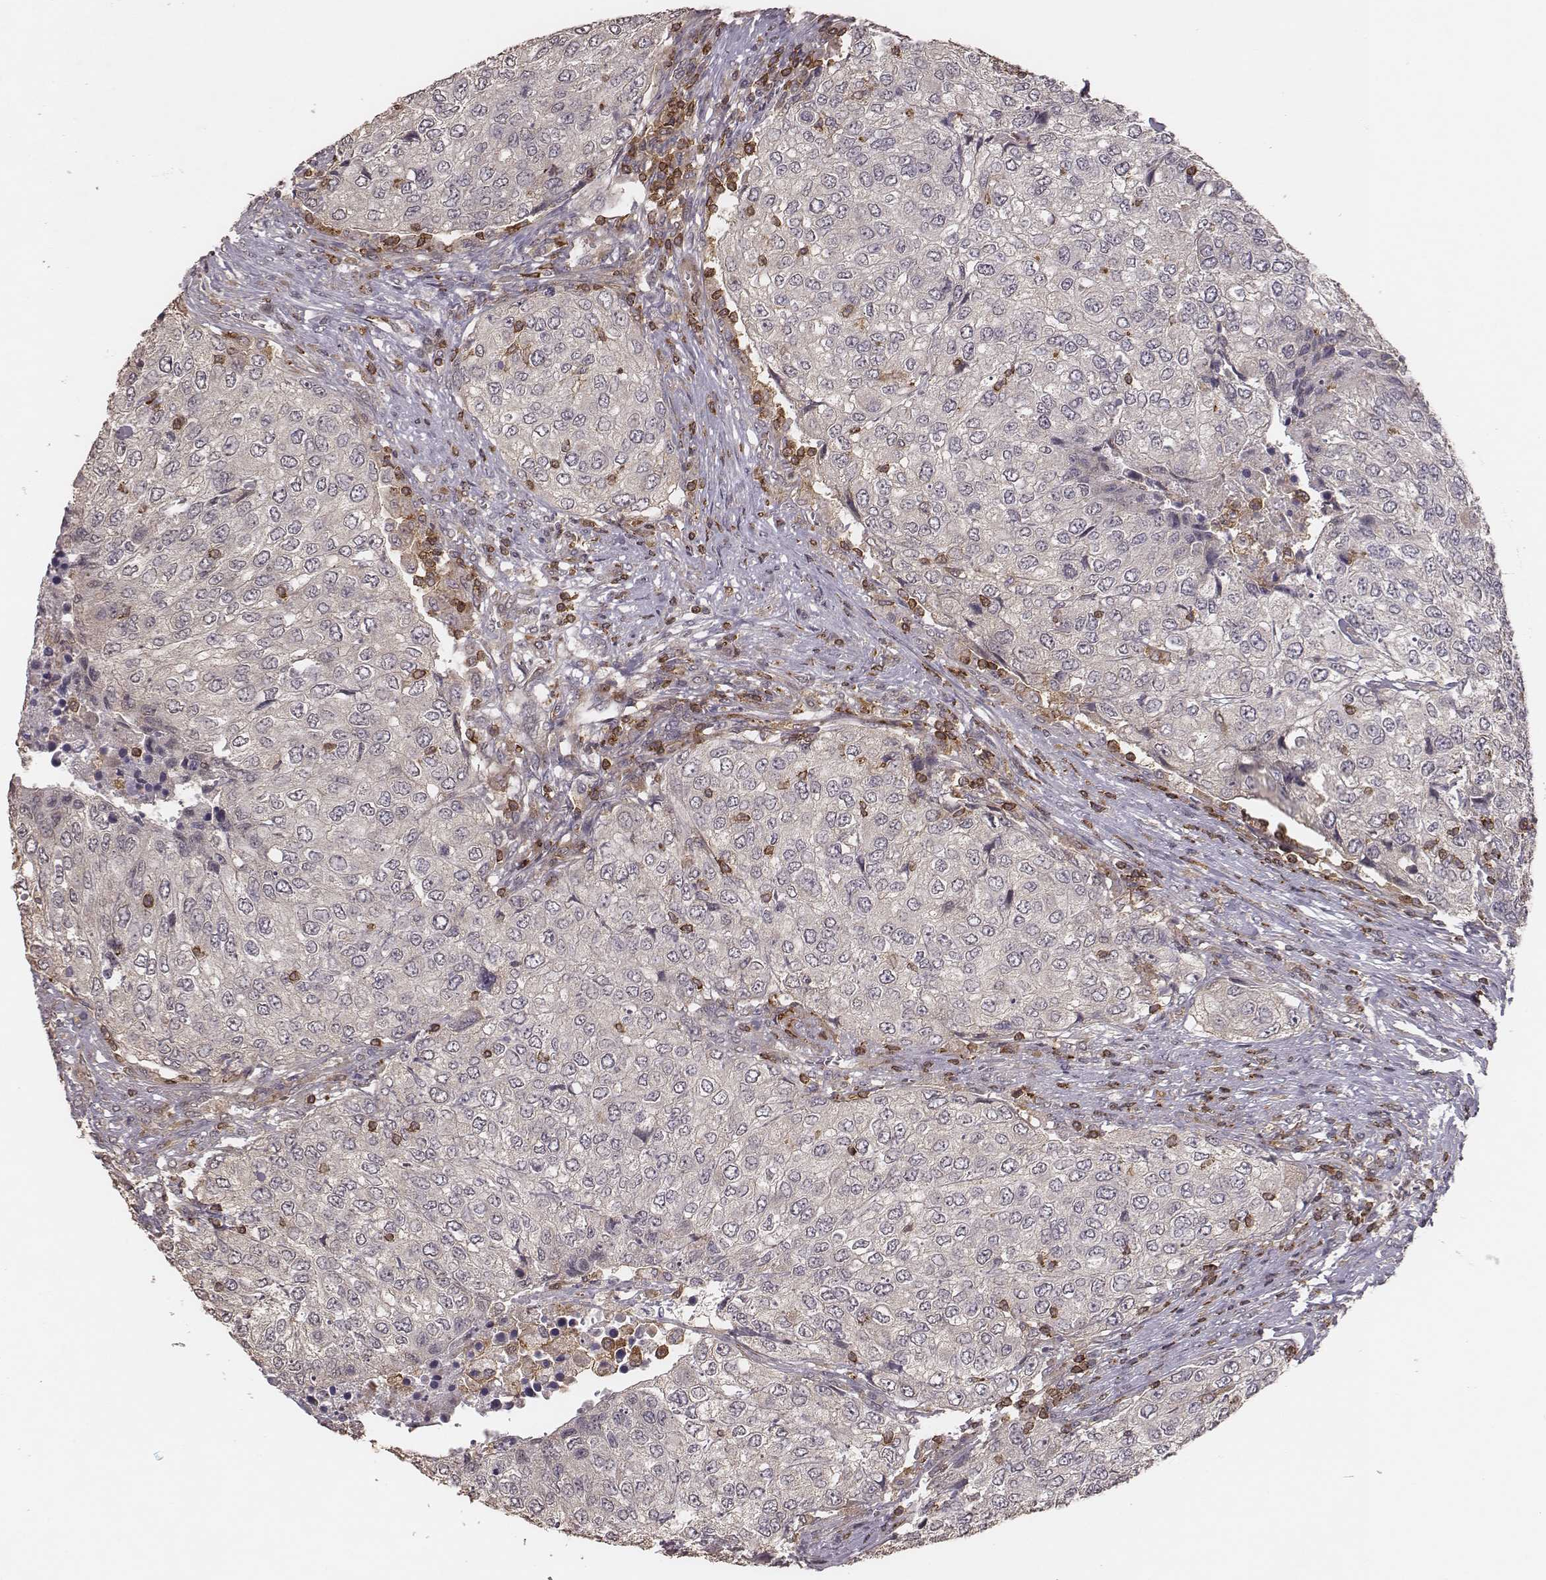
{"staining": {"intensity": "negative", "quantity": "none", "location": "none"}, "tissue": "urothelial cancer", "cell_type": "Tumor cells", "image_type": "cancer", "snomed": [{"axis": "morphology", "description": "Urothelial carcinoma, High grade"}, {"axis": "topography", "description": "Urinary bladder"}], "caption": "DAB immunohistochemical staining of urothelial cancer demonstrates no significant positivity in tumor cells.", "gene": "PILRA", "patient": {"sex": "female", "age": 78}}